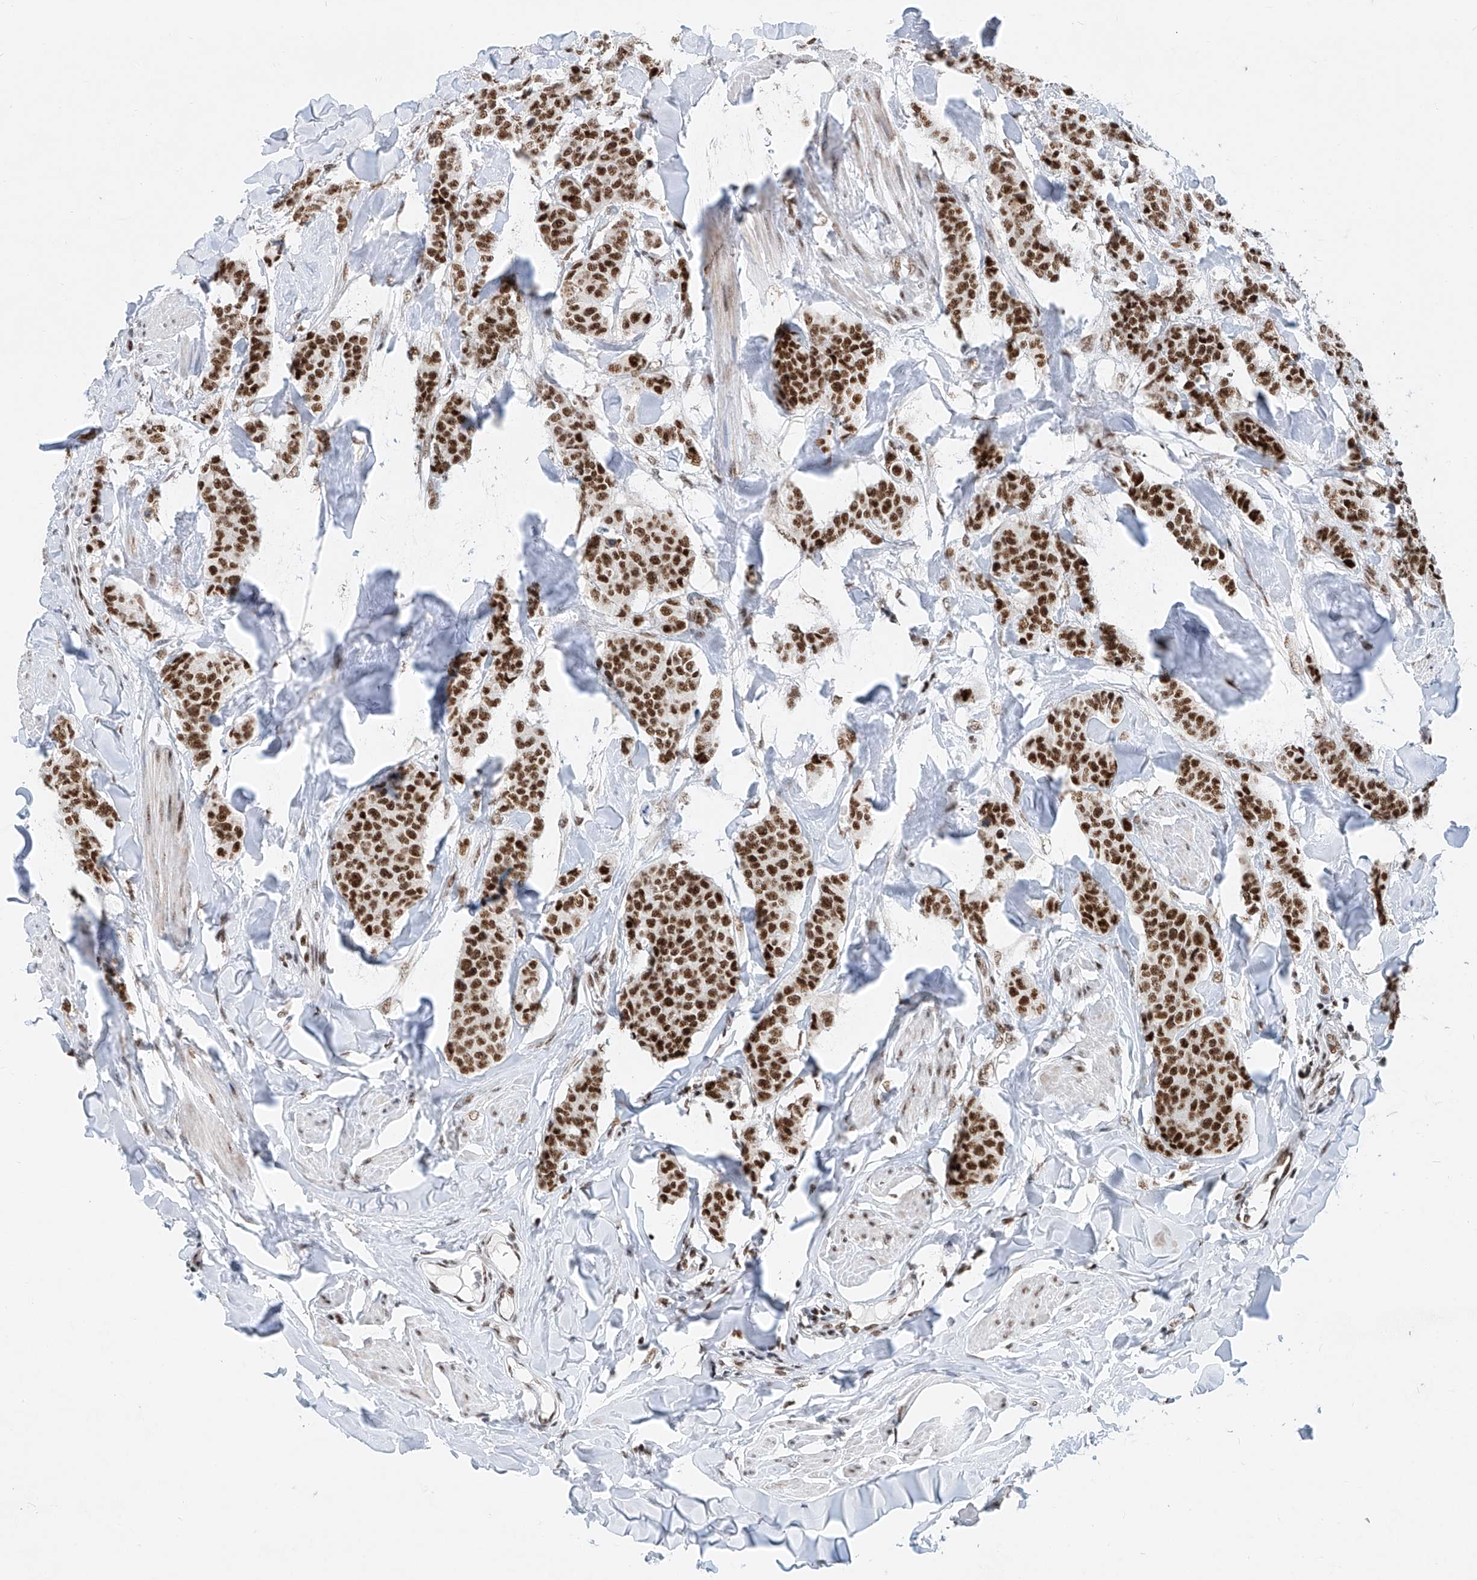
{"staining": {"intensity": "strong", "quantity": ">75%", "location": "nuclear"}, "tissue": "breast cancer", "cell_type": "Tumor cells", "image_type": "cancer", "snomed": [{"axis": "morphology", "description": "Duct carcinoma"}, {"axis": "topography", "description": "Breast"}], "caption": "Immunohistochemistry (DAB) staining of human breast infiltrating ductal carcinoma exhibits strong nuclear protein expression in approximately >75% of tumor cells.", "gene": "TAF4", "patient": {"sex": "female", "age": 40}}